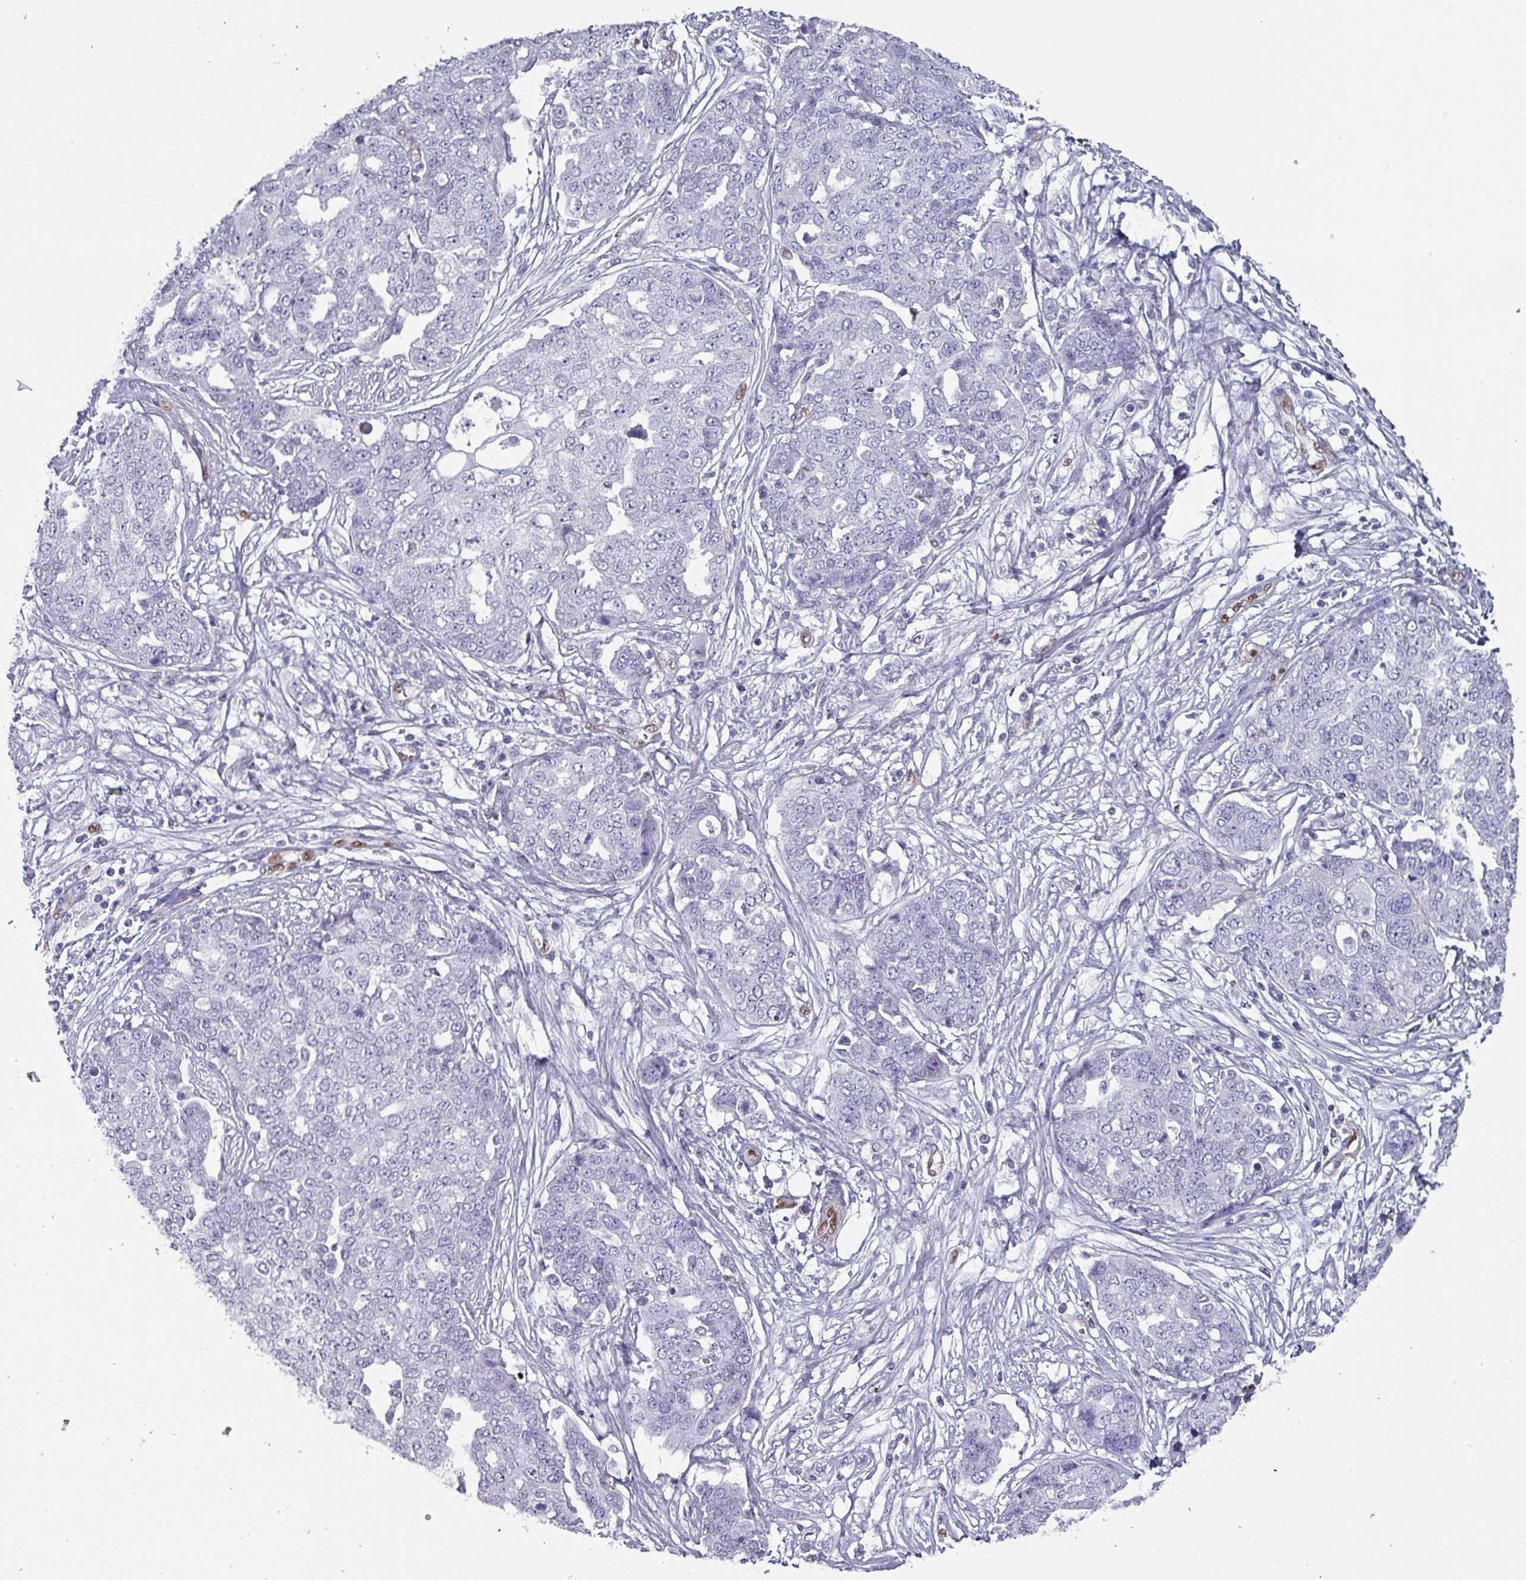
{"staining": {"intensity": "negative", "quantity": "none", "location": "none"}, "tissue": "ovarian cancer", "cell_type": "Tumor cells", "image_type": "cancer", "snomed": [{"axis": "morphology", "description": "Cystadenocarcinoma, serous, NOS"}, {"axis": "topography", "description": "Soft tissue"}, {"axis": "topography", "description": "Ovary"}], "caption": "Serous cystadenocarcinoma (ovarian) was stained to show a protein in brown. There is no significant positivity in tumor cells. Brightfield microscopy of immunohistochemistry stained with DAB (3,3'-diaminobenzidine) (brown) and hematoxylin (blue), captured at high magnification.", "gene": "ZNF816-ZNF321P", "patient": {"sex": "female", "age": 57}}